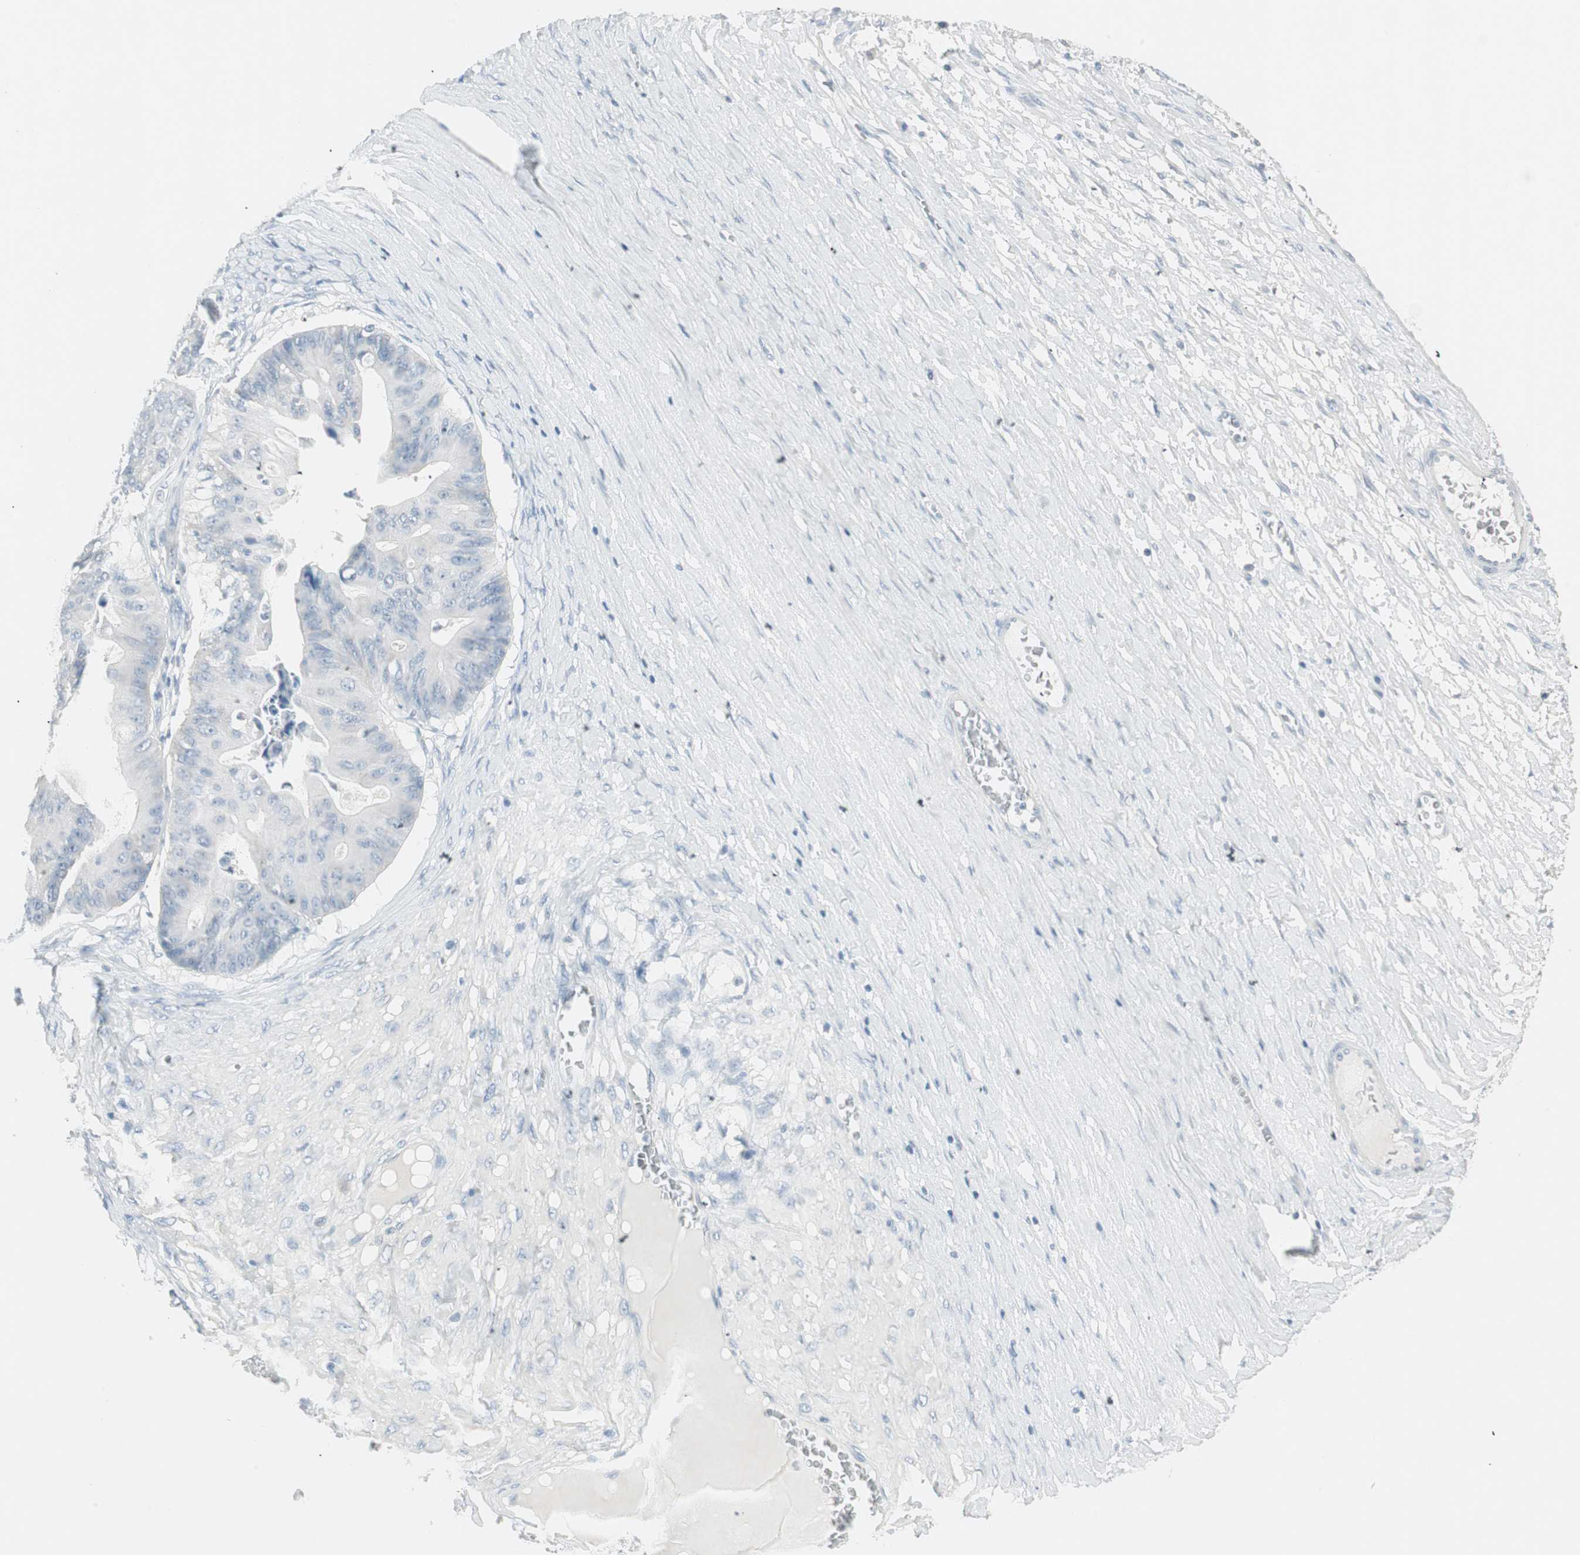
{"staining": {"intensity": "negative", "quantity": "none", "location": "none"}, "tissue": "ovarian cancer", "cell_type": "Tumor cells", "image_type": "cancer", "snomed": [{"axis": "morphology", "description": "Cystadenocarcinoma, mucinous, NOS"}, {"axis": "topography", "description": "Ovary"}], "caption": "Immunohistochemistry (IHC) of human ovarian cancer (mucinous cystadenocarcinoma) exhibits no expression in tumor cells.", "gene": "ITLN2", "patient": {"sex": "female", "age": 37}}